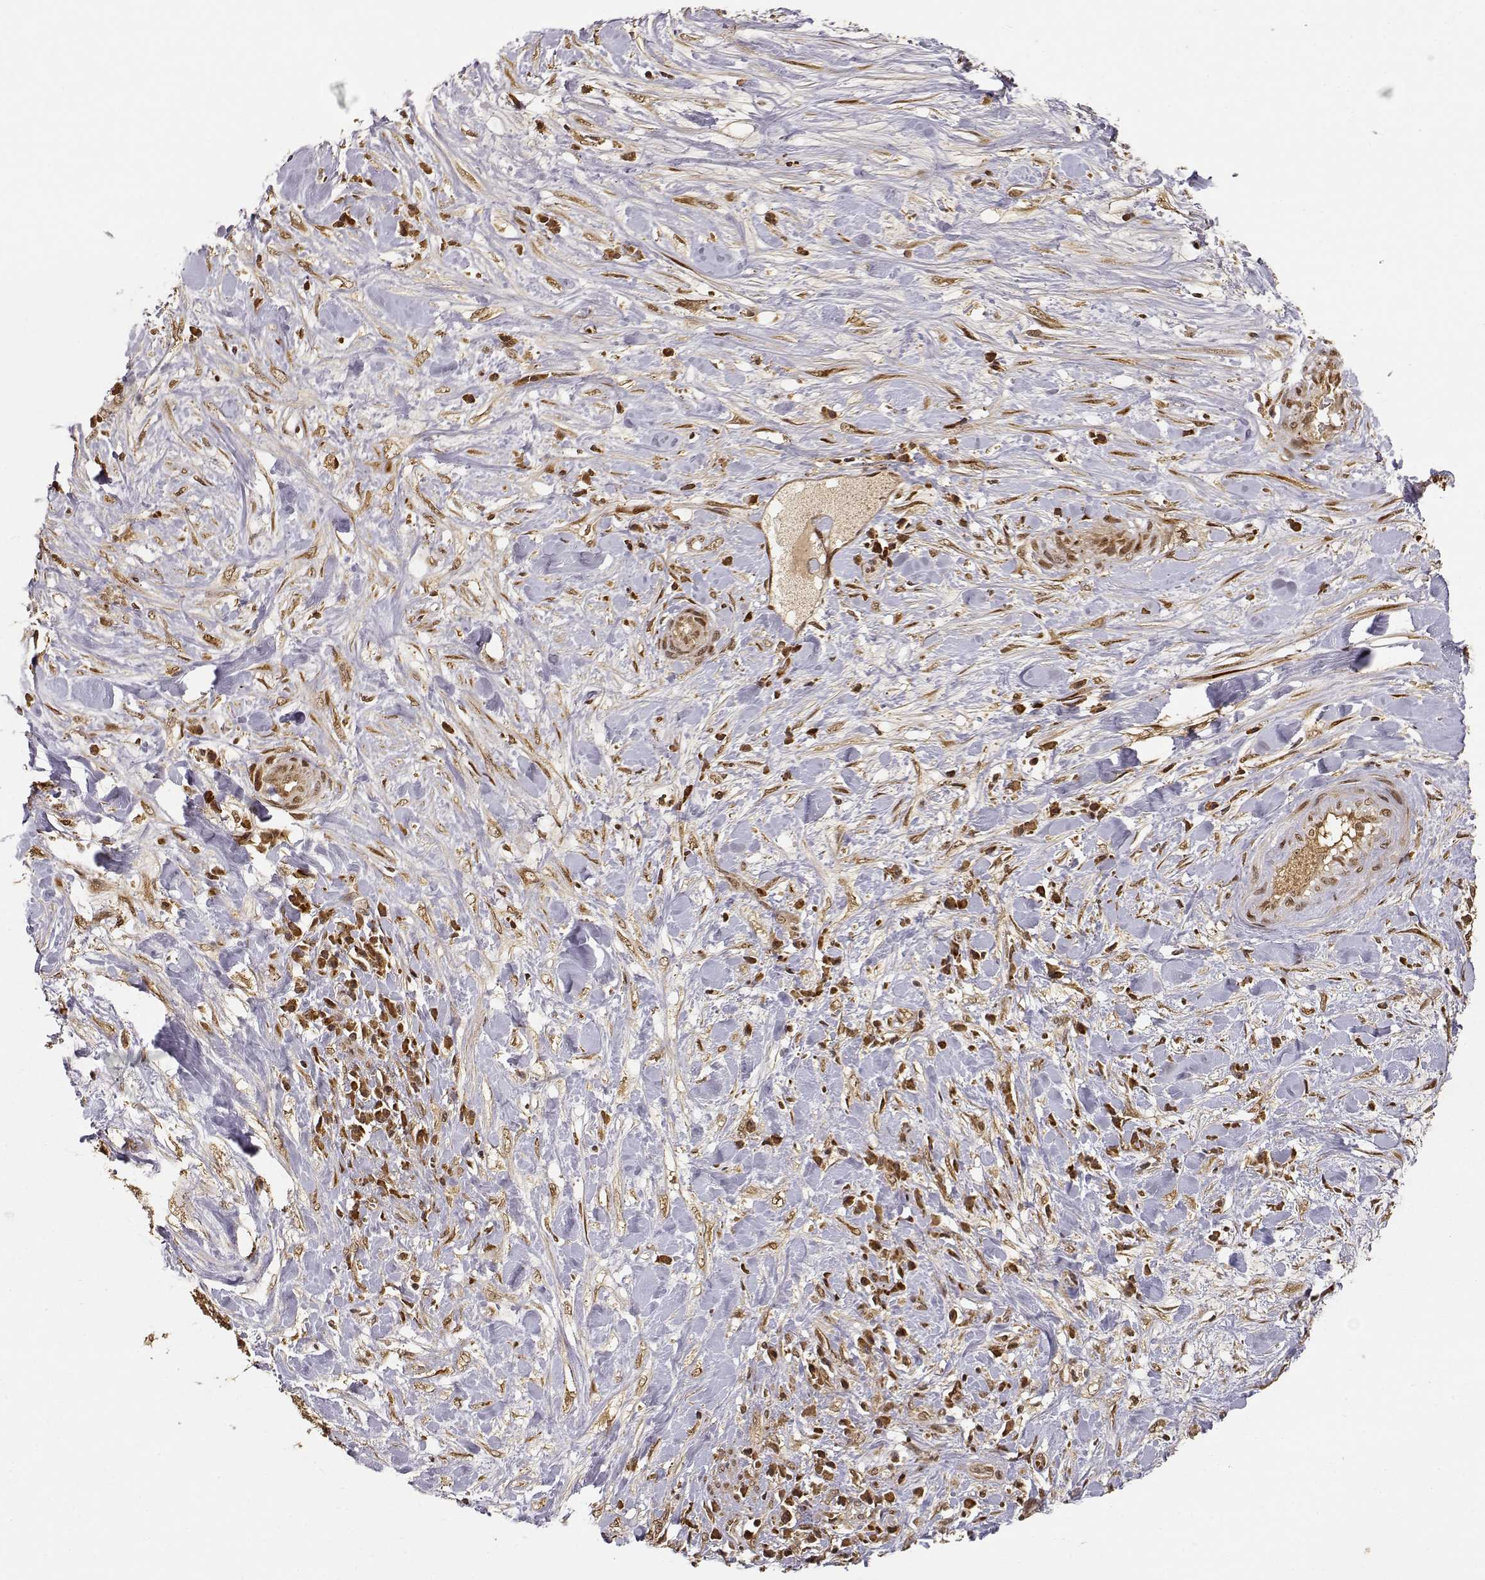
{"staining": {"intensity": "moderate", "quantity": ">75%", "location": "cytoplasmic/membranous,nuclear"}, "tissue": "liver cancer", "cell_type": "Tumor cells", "image_type": "cancer", "snomed": [{"axis": "morphology", "description": "Cholangiocarcinoma"}, {"axis": "topography", "description": "Liver"}], "caption": "This is an image of IHC staining of liver cholangiocarcinoma, which shows moderate positivity in the cytoplasmic/membranous and nuclear of tumor cells.", "gene": "MAEA", "patient": {"sex": "female", "age": 73}}